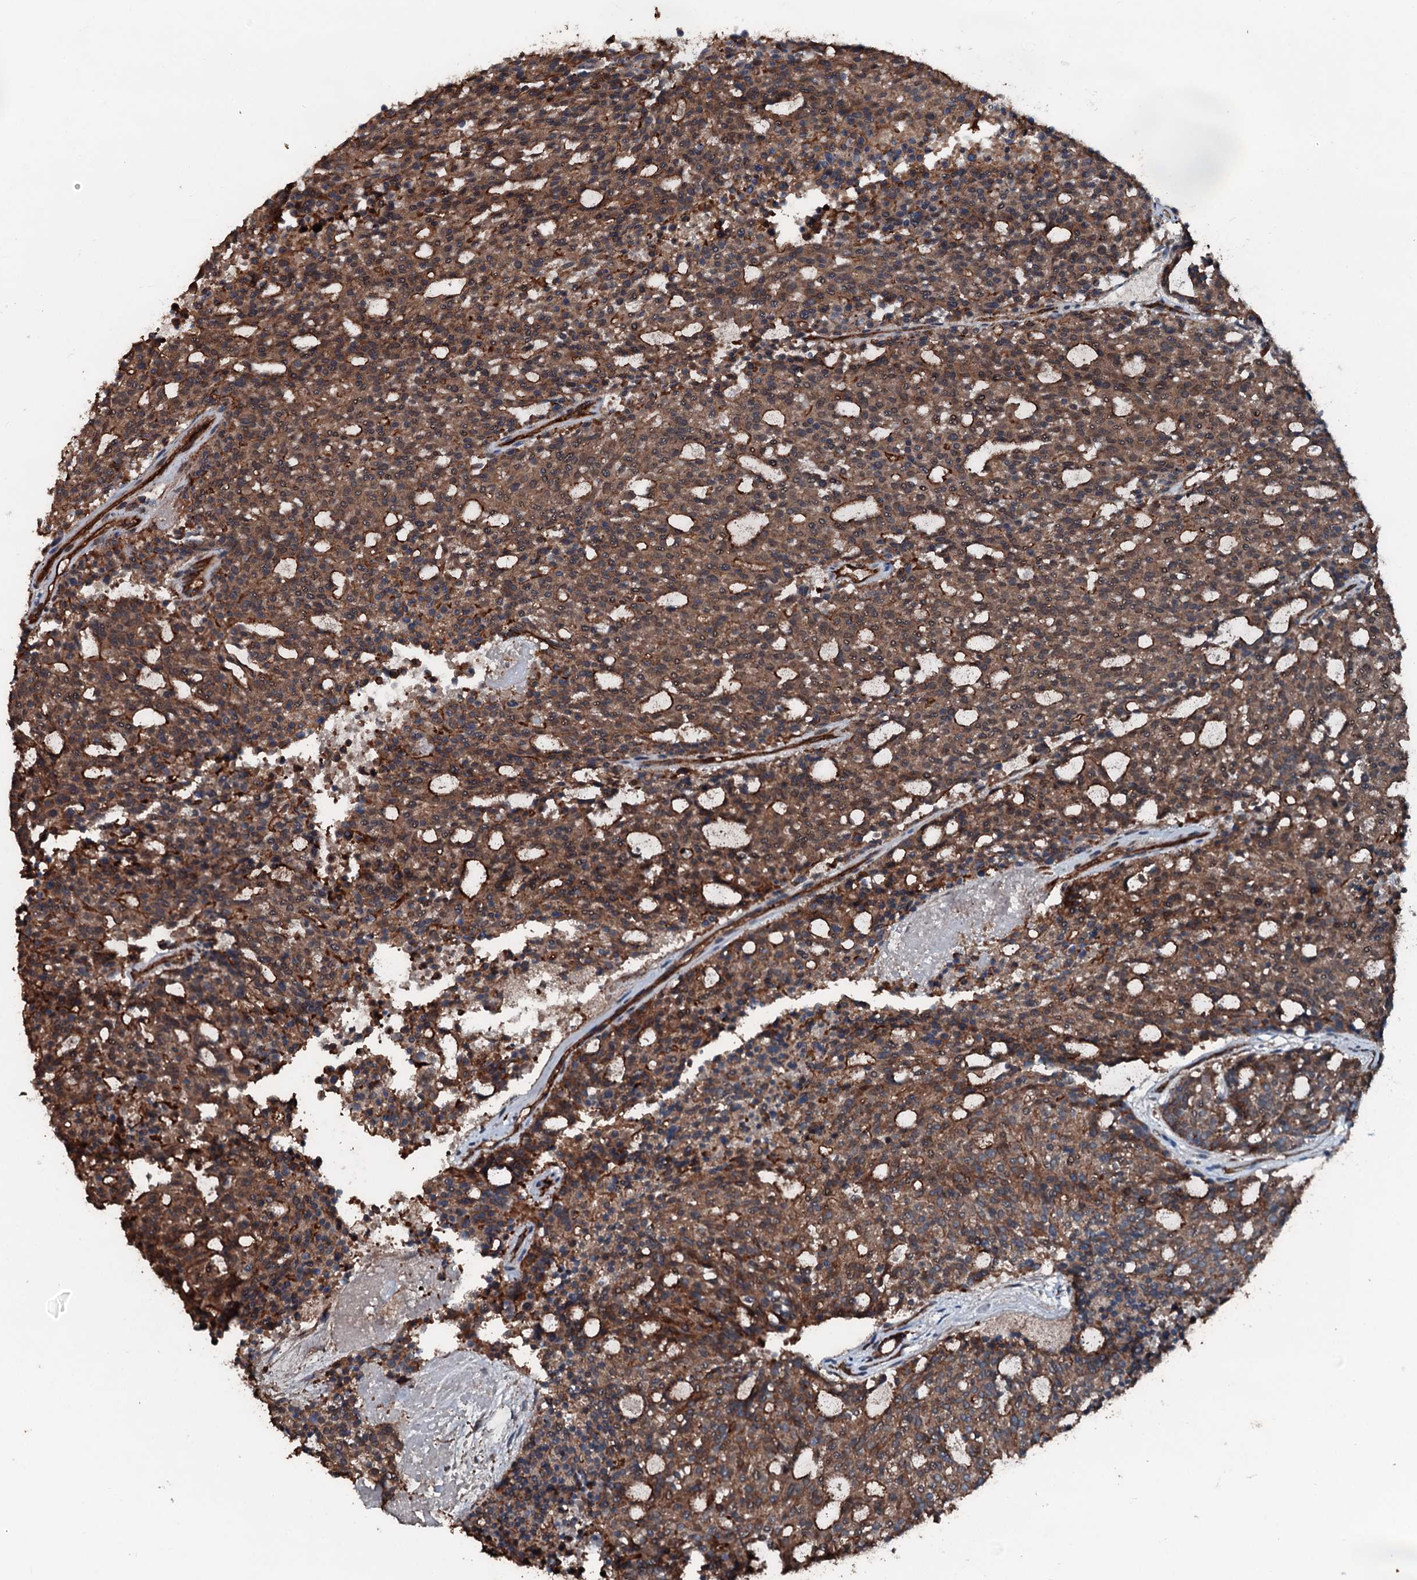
{"staining": {"intensity": "moderate", "quantity": ">75%", "location": "cytoplasmic/membranous"}, "tissue": "carcinoid", "cell_type": "Tumor cells", "image_type": "cancer", "snomed": [{"axis": "morphology", "description": "Carcinoid, malignant, NOS"}, {"axis": "topography", "description": "Pancreas"}], "caption": "Human carcinoid (malignant) stained with a protein marker exhibits moderate staining in tumor cells.", "gene": "SLC25A38", "patient": {"sex": "female", "age": 54}}